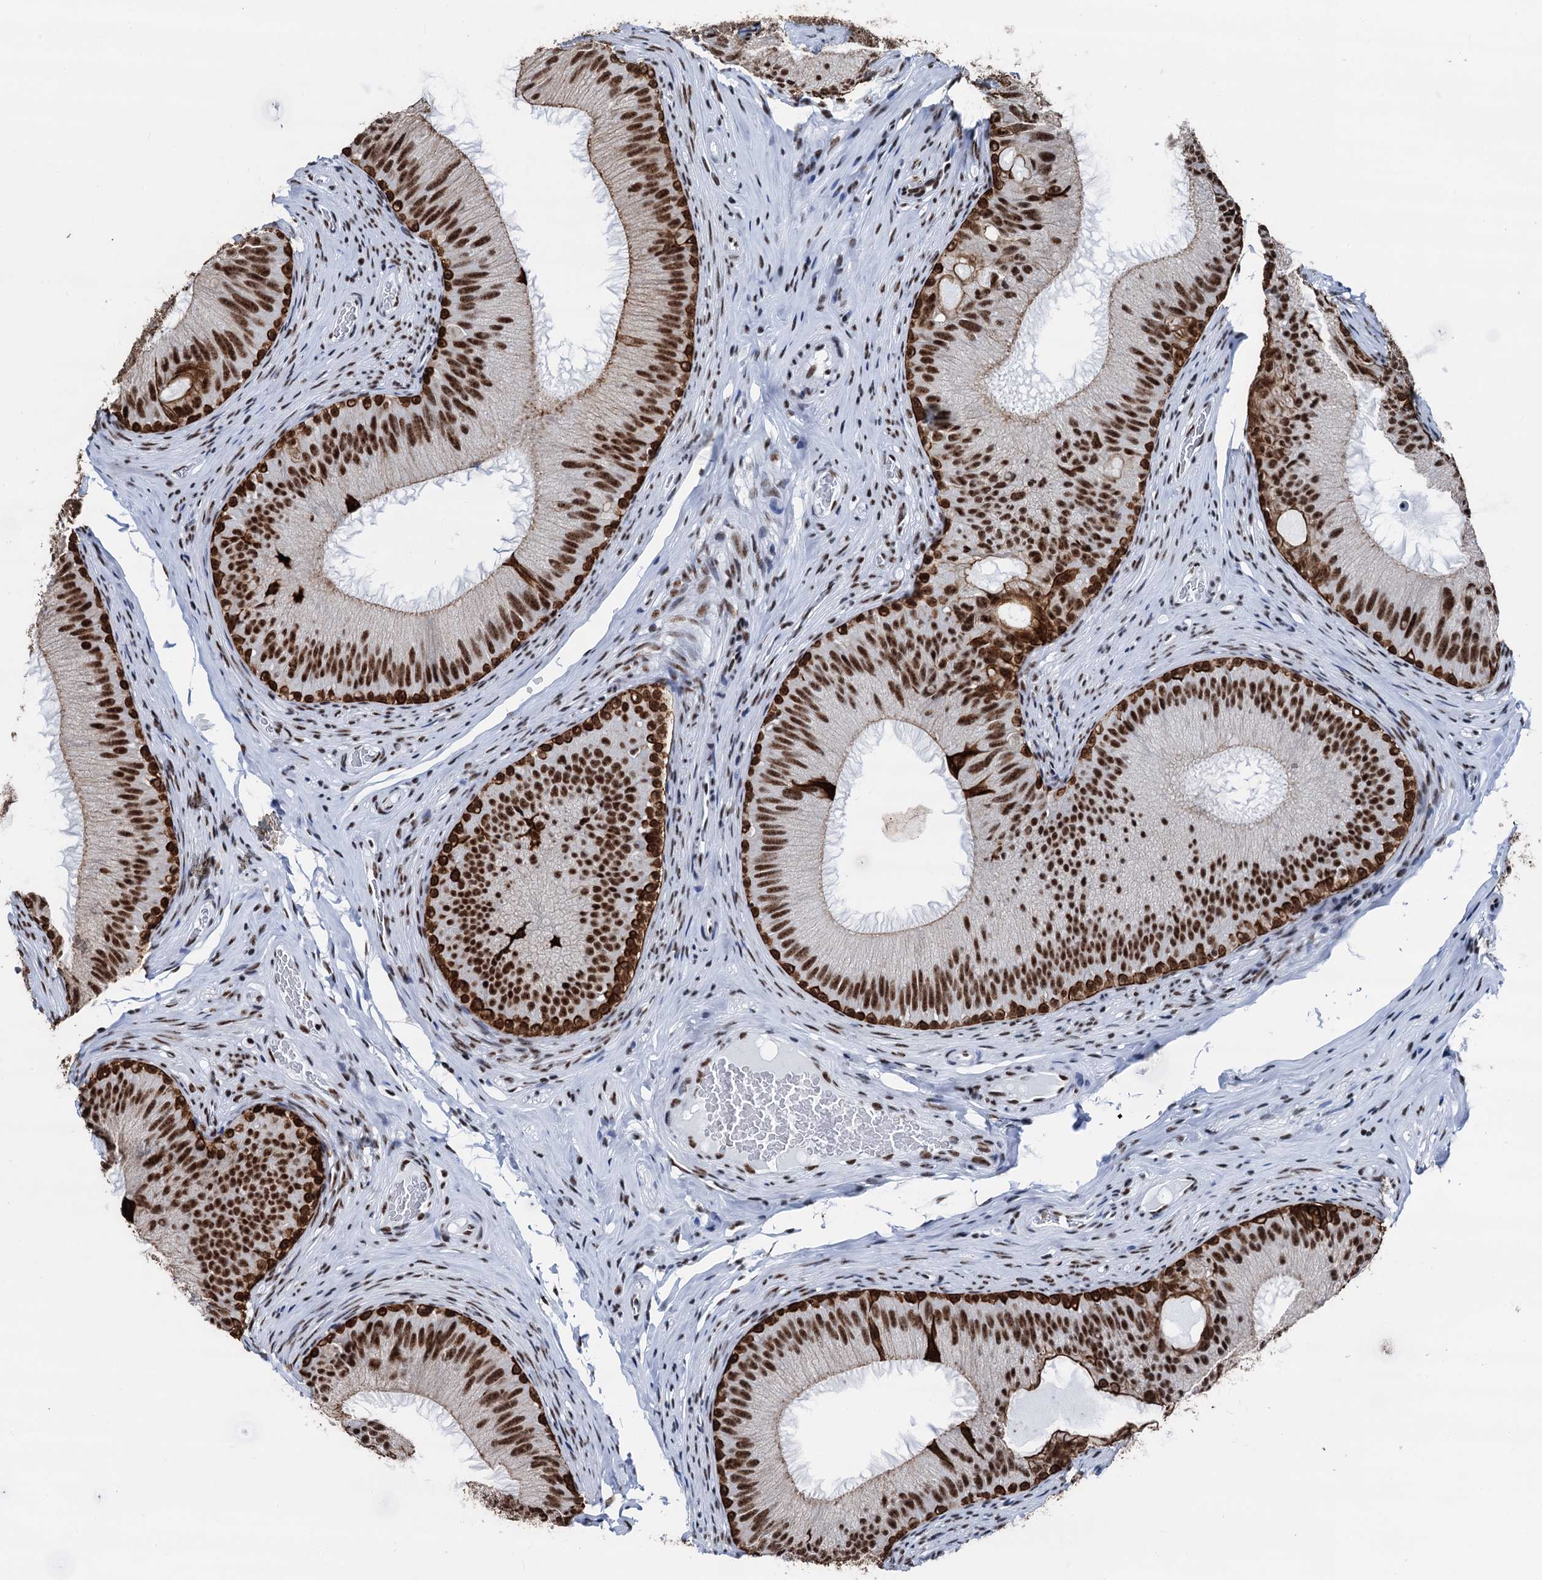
{"staining": {"intensity": "strong", "quantity": ">75%", "location": "cytoplasmic/membranous,nuclear"}, "tissue": "epididymis", "cell_type": "Glandular cells", "image_type": "normal", "snomed": [{"axis": "morphology", "description": "Normal tissue, NOS"}, {"axis": "topography", "description": "Epididymis"}], "caption": "This micrograph shows normal epididymis stained with immunohistochemistry to label a protein in brown. The cytoplasmic/membranous,nuclear of glandular cells show strong positivity for the protein. Nuclei are counter-stained blue.", "gene": "DDX23", "patient": {"sex": "male", "age": 34}}